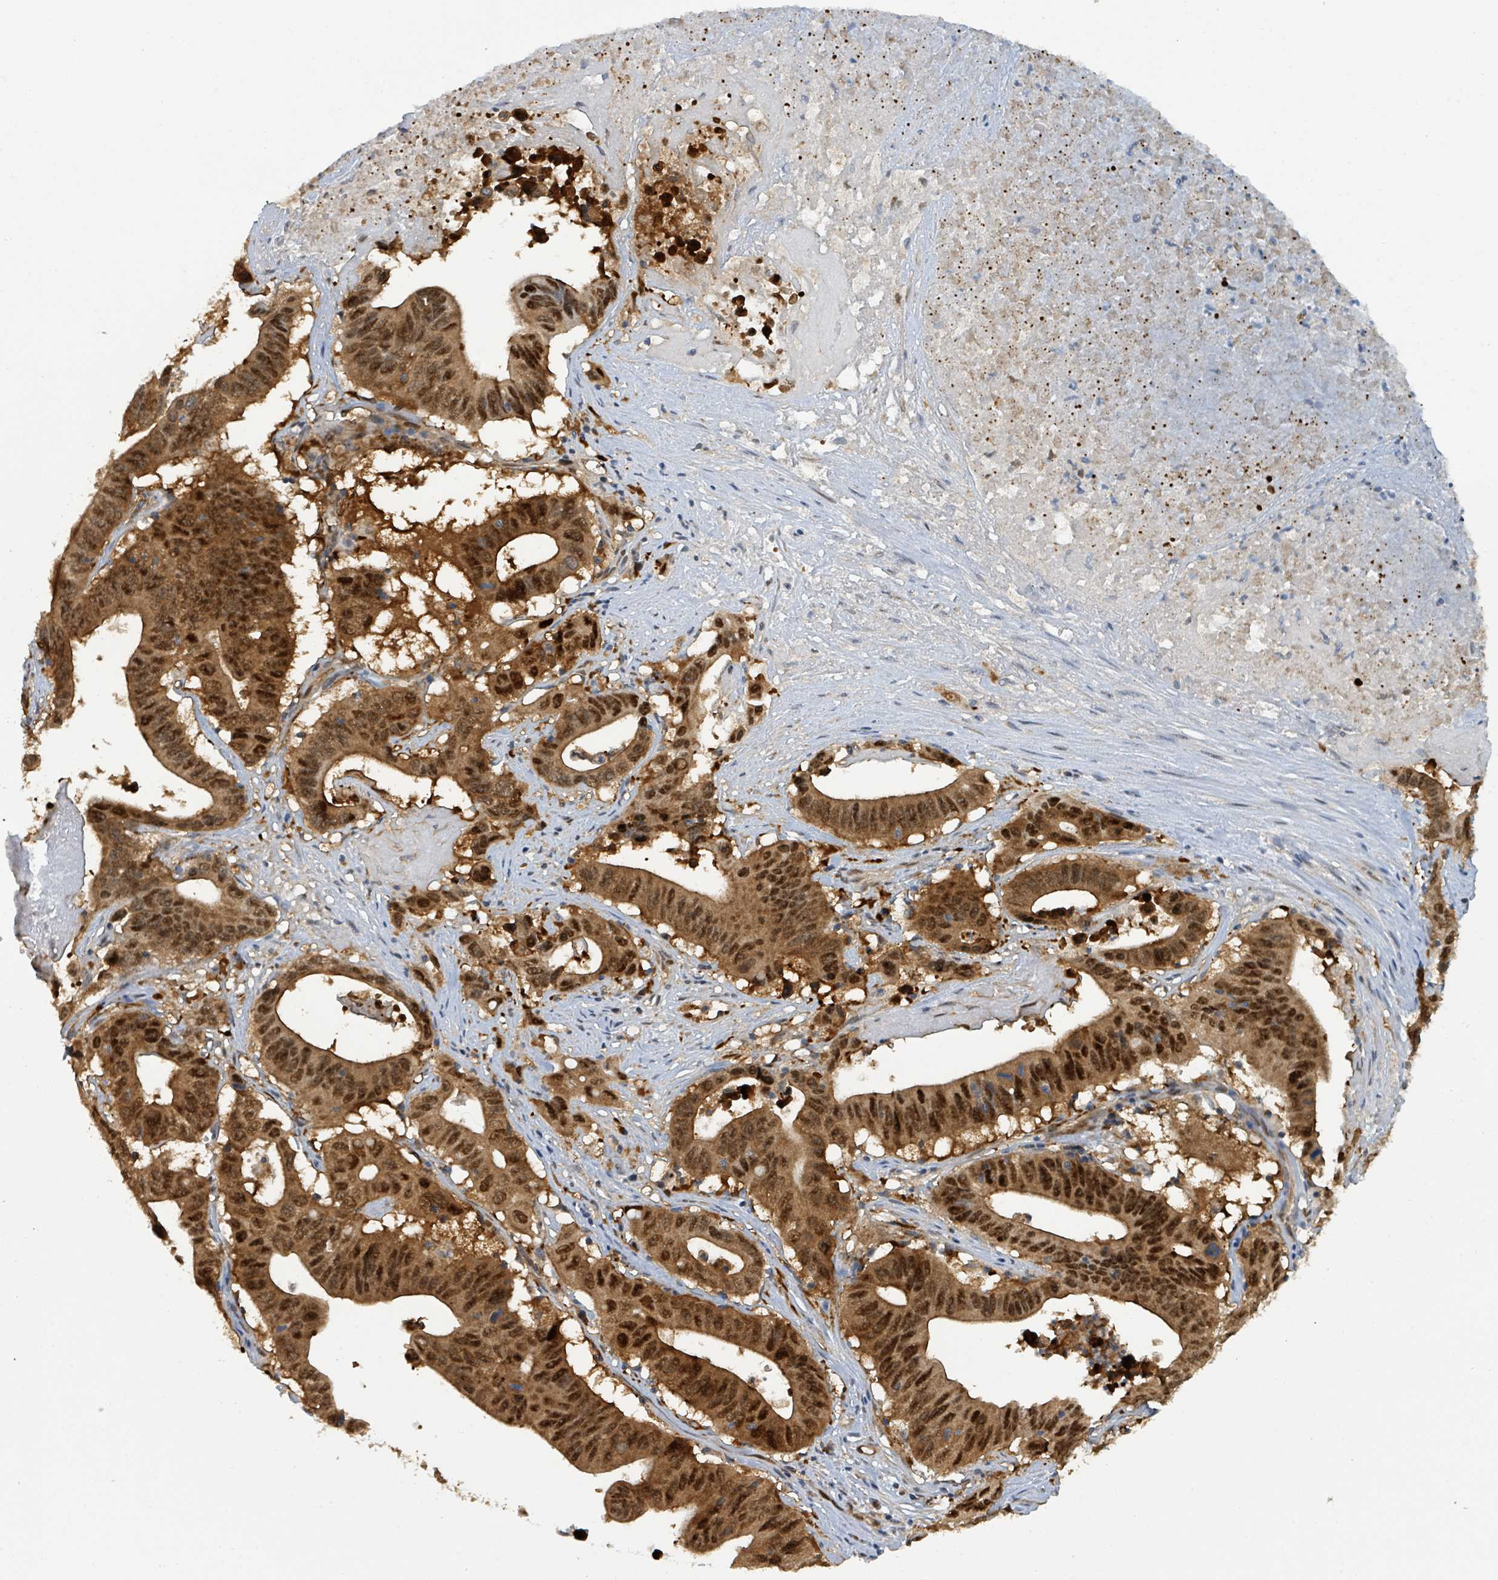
{"staining": {"intensity": "strong", "quantity": ">75%", "location": "cytoplasmic/membranous,nuclear"}, "tissue": "lung cancer", "cell_type": "Tumor cells", "image_type": "cancer", "snomed": [{"axis": "morphology", "description": "Adenocarcinoma, NOS"}, {"axis": "topography", "description": "Lung"}], "caption": "Immunohistochemical staining of lung cancer shows high levels of strong cytoplasmic/membranous and nuclear protein expression in approximately >75% of tumor cells.", "gene": "PSMB7", "patient": {"sex": "female", "age": 60}}